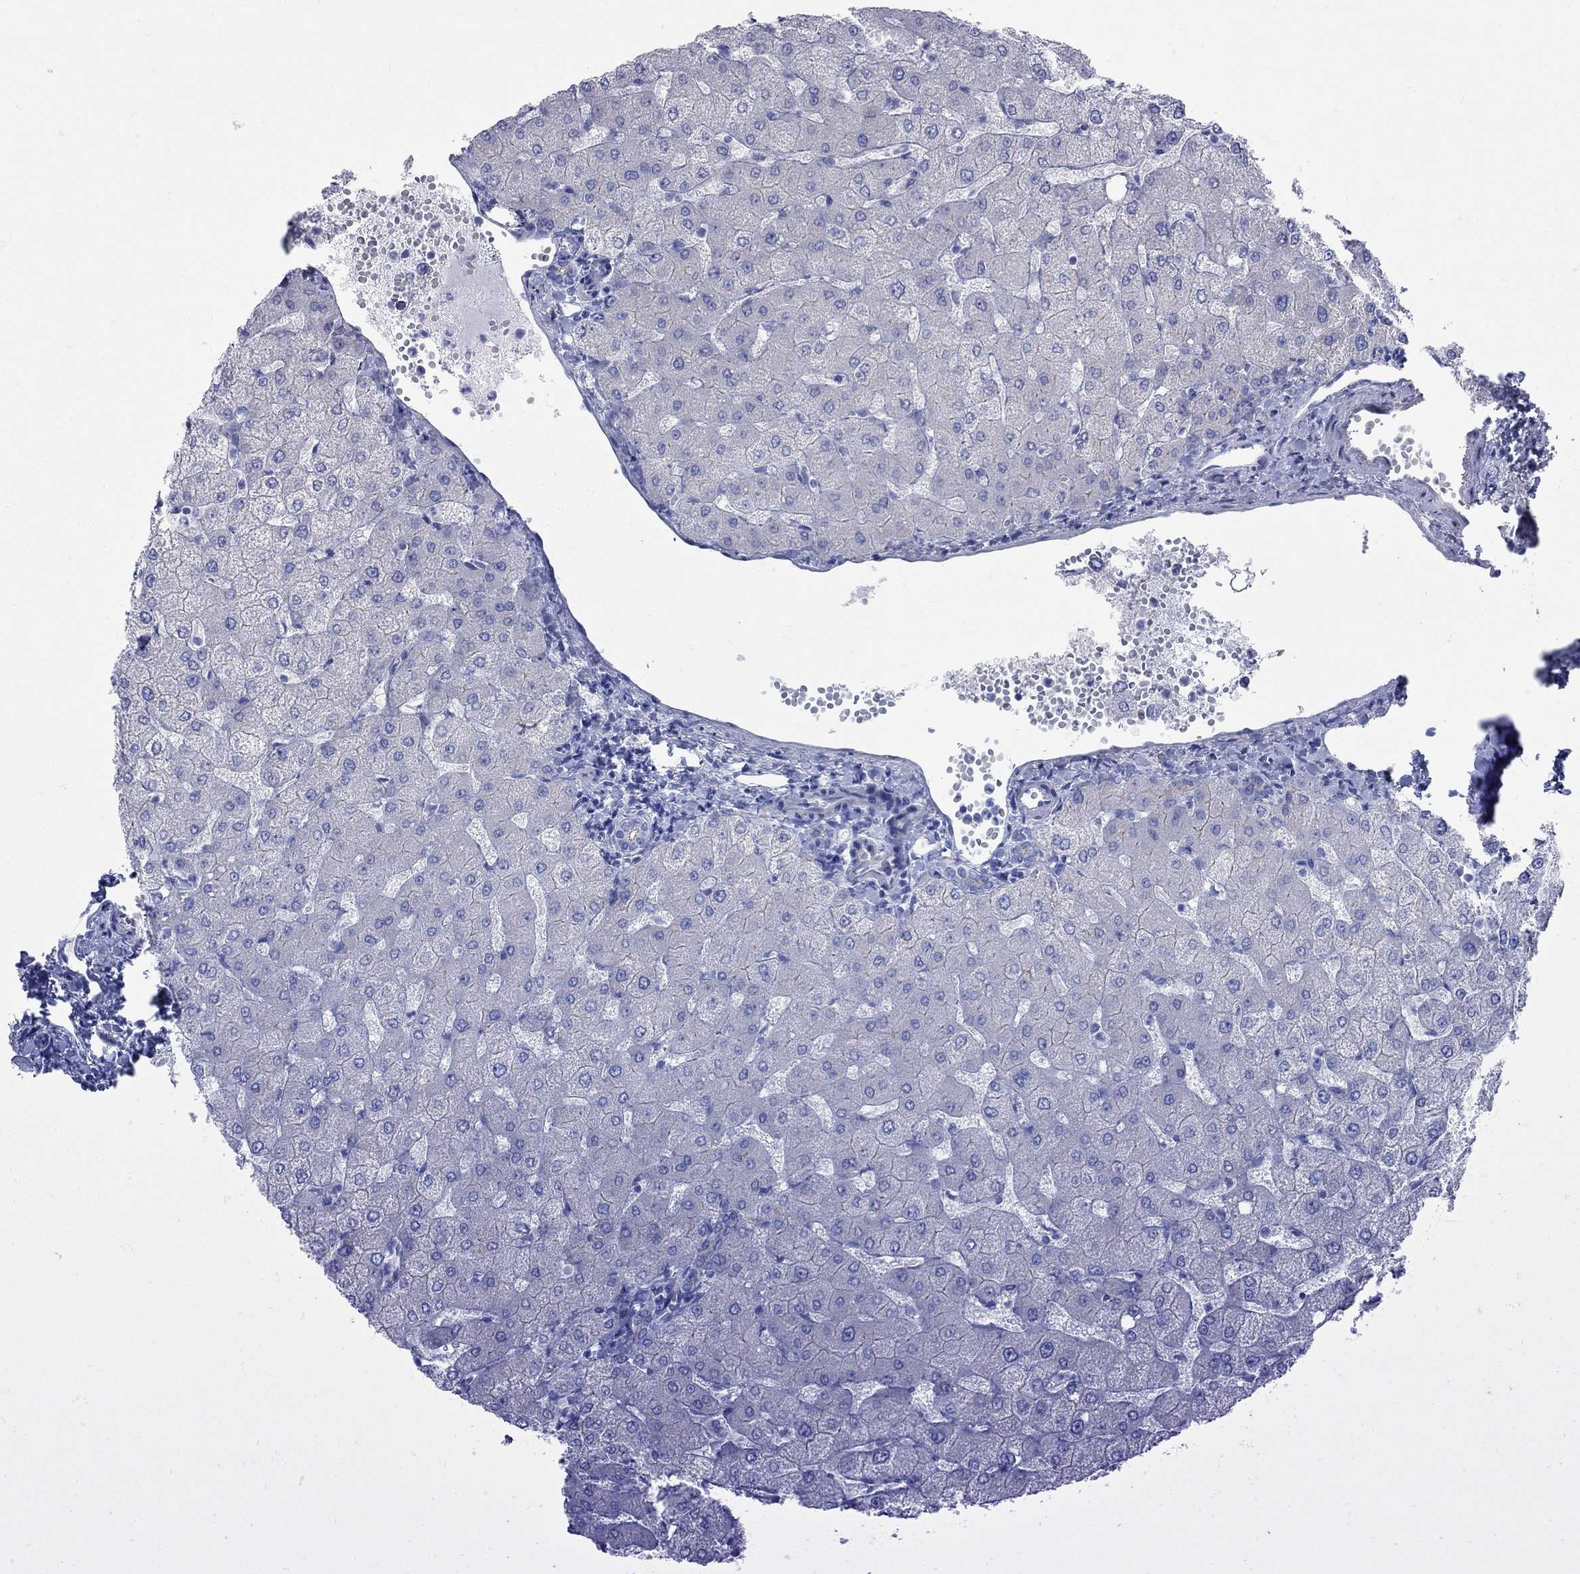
{"staining": {"intensity": "negative", "quantity": "none", "location": "none"}, "tissue": "liver", "cell_type": "Cholangiocytes", "image_type": "normal", "snomed": [{"axis": "morphology", "description": "Normal tissue, NOS"}, {"axis": "topography", "description": "Liver"}], "caption": "Immunohistochemical staining of unremarkable liver exhibits no significant staining in cholangiocytes.", "gene": "PDZD3", "patient": {"sex": "female", "age": 54}}